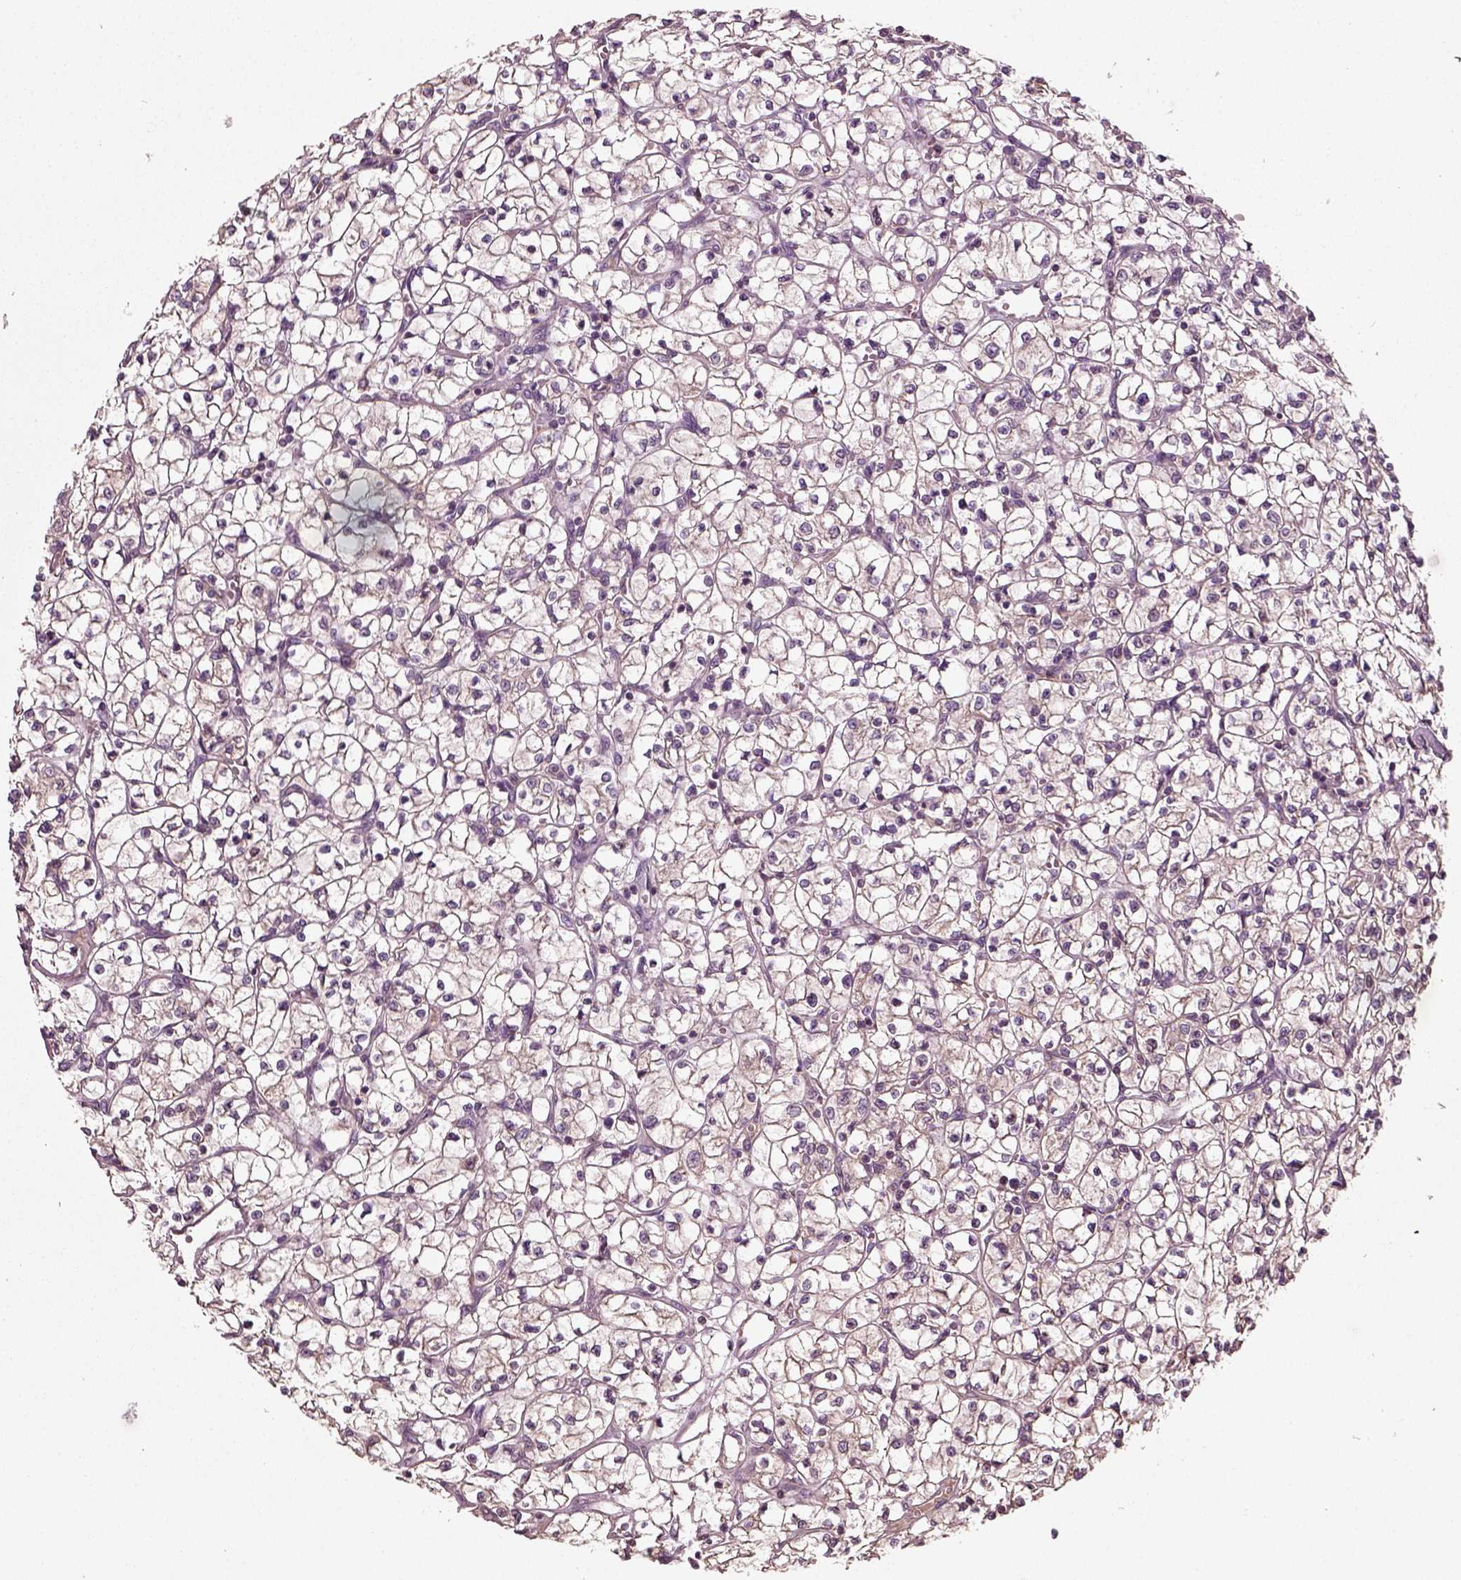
{"staining": {"intensity": "negative", "quantity": "none", "location": "none"}, "tissue": "renal cancer", "cell_type": "Tumor cells", "image_type": "cancer", "snomed": [{"axis": "morphology", "description": "Adenocarcinoma, NOS"}, {"axis": "topography", "description": "Kidney"}], "caption": "High power microscopy image of an immunohistochemistry (IHC) micrograph of renal cancer (adenocarcinoma), revealing no significant staining in tumor cells.", "gene": "ERV3-1", "patient": {"sex": "female", "age": 64}}